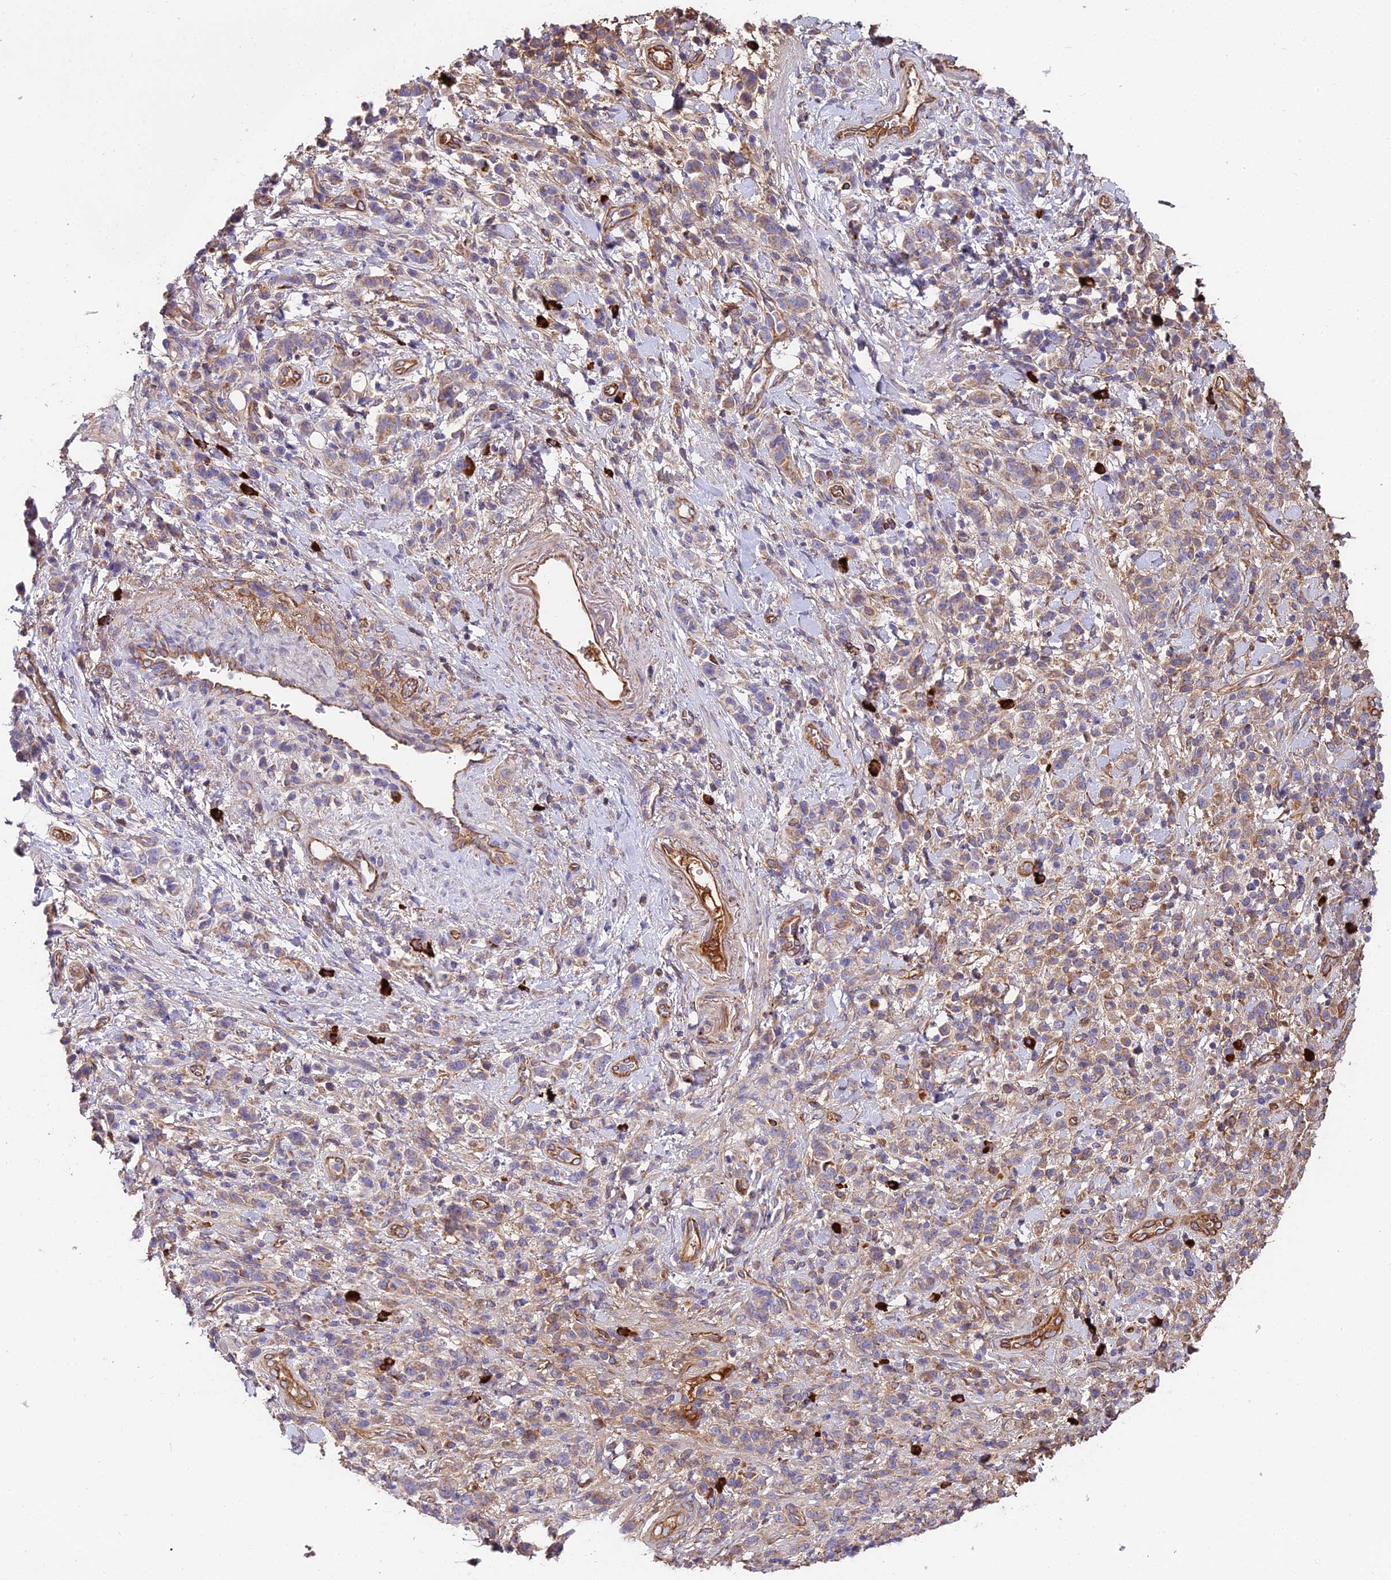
{"staining": {"intensity": "weak", "quantity": "25%-75%", "location": "cytoplasmic/membranous"}, "tissue": "stomach cancer", "cell_type": "Tumor cells", "image_type": "cancer", "snomed": [{"axis": "morphology", "description": "Adenocarcinoma, NOS"}, {"axis": "topography", "description": "Stomach"}], "caption": "Human stomach adenocarcinoma stained with a protein marker reveals weak staining in tumor cells.", "gene": "BEX4", "patient": {"sex": "male", "age": 77}}